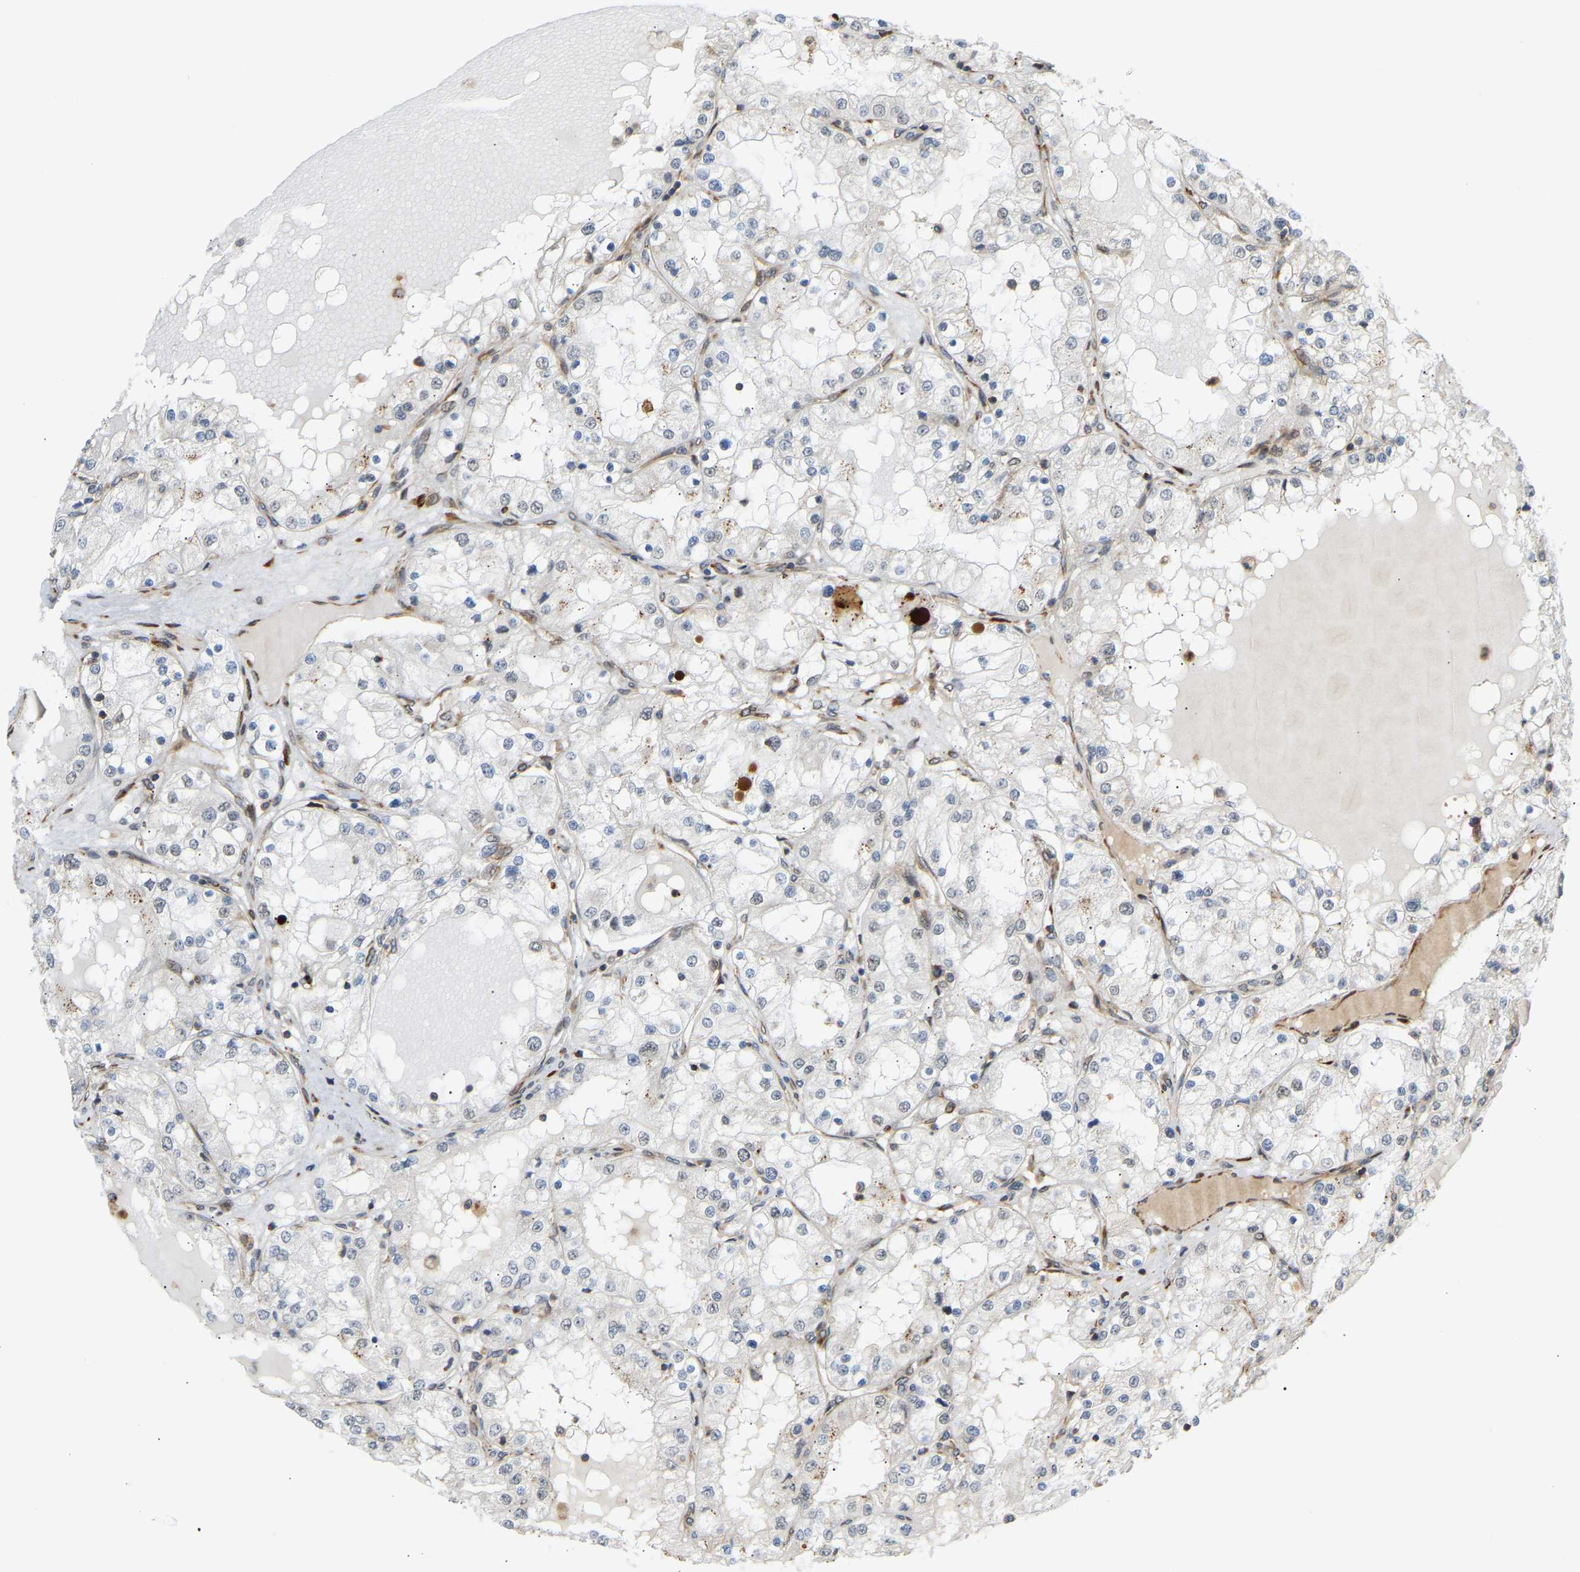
{"staining": {"intensity": "negative", "quantity": "none", "location": "none"}, "tissue": "renal cancer", "cell_type": "Tumor cells", "image_type": "cancer", "snomed": [{"axis": "morphology", "description": "Adenocarcinoma, NOS"}, {"axis": "topography", "description": "Kidney"}], "caption": "The IHC image has no significant positivity in tumor cells of renal adenocarcinoma tissue.", "gene": "PLCG2", "patient": {"sex": "male", "age": 68}}